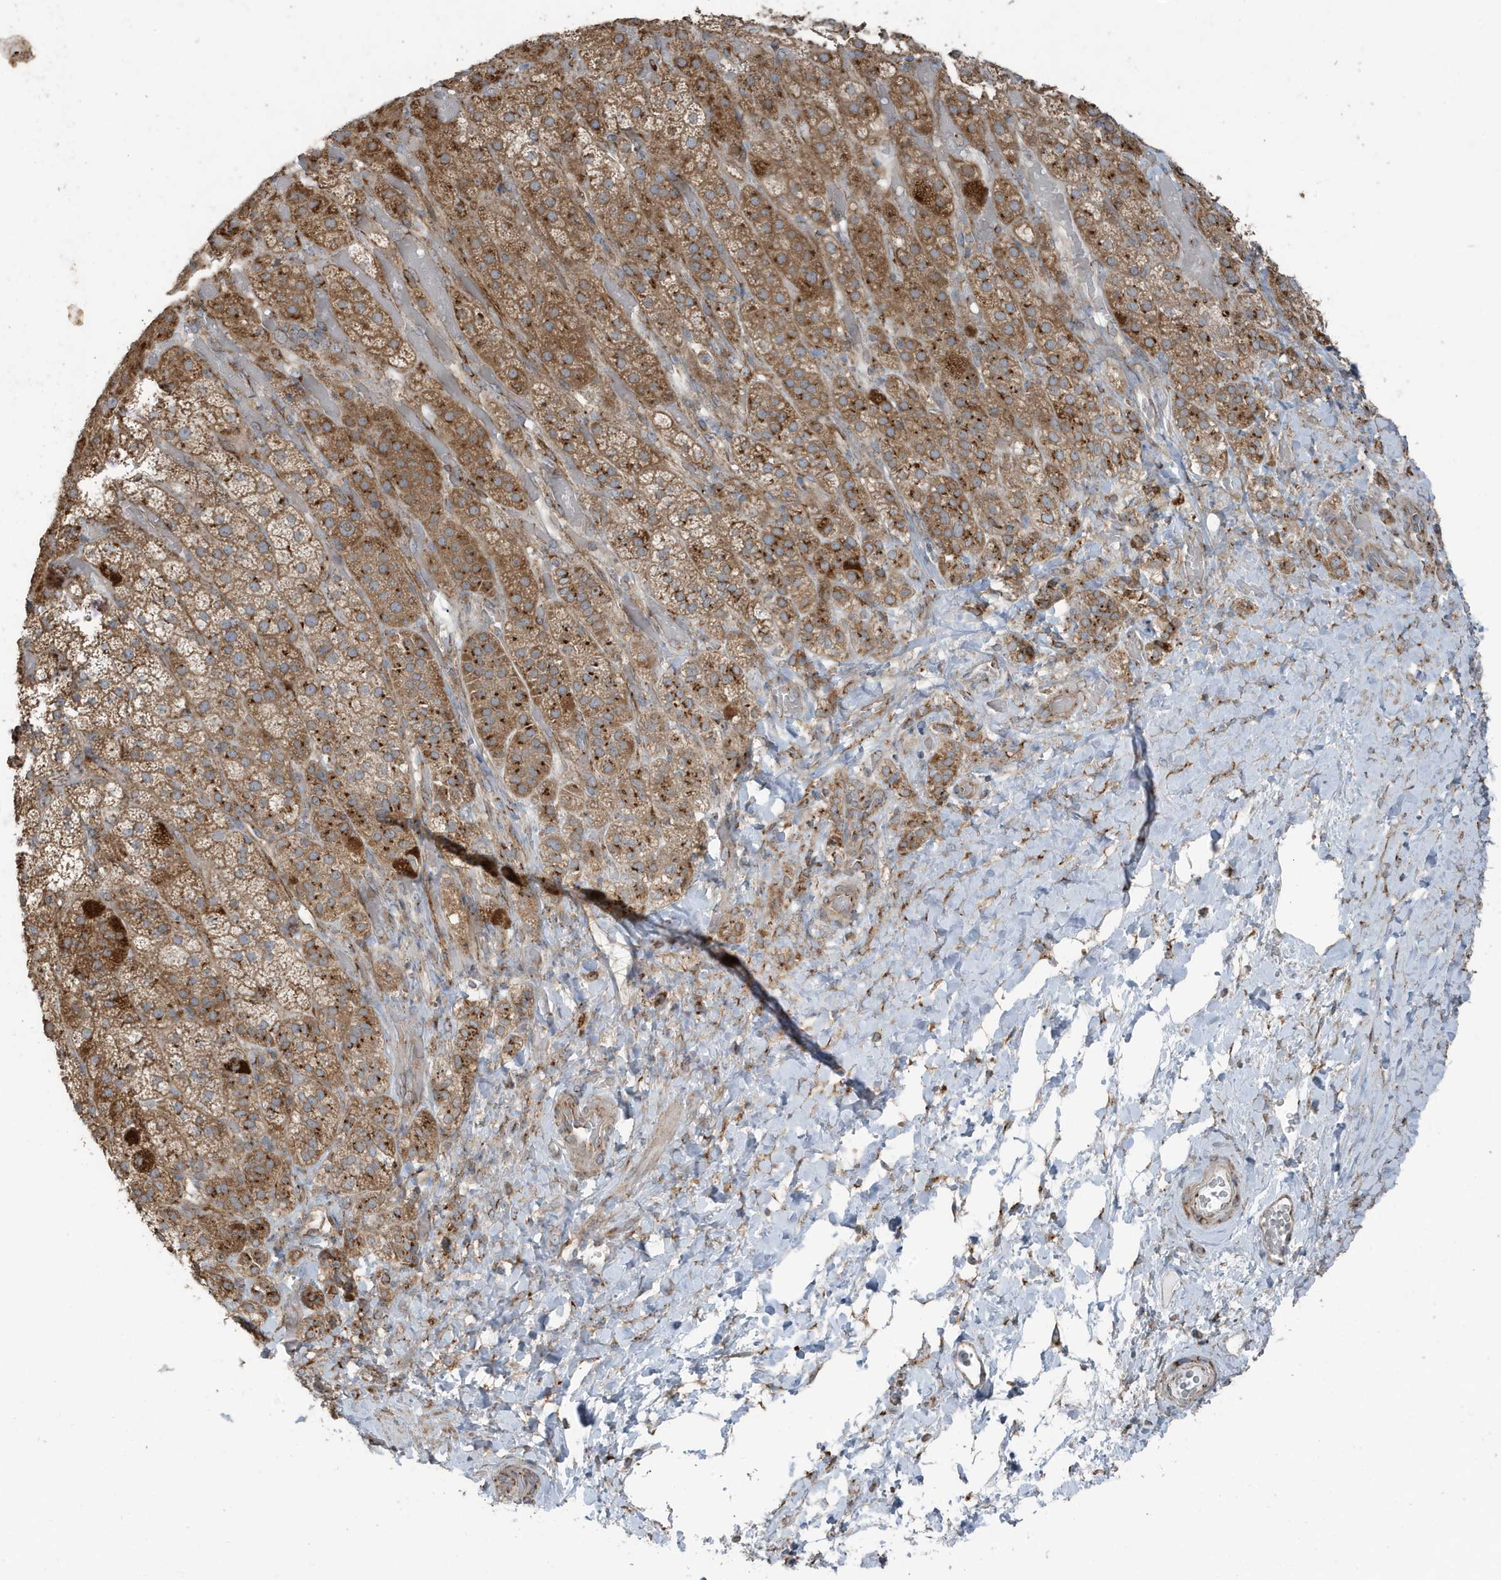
{"staining": {"intensity": "moderate", "quantity": ">75%", "location": "cytoplasmic/membranous"}, "tissue": "adrenal gland", "cell_type": "Glandular cells", "image_type": "normal", "snomed": [{"axis": "morphology", "description": "Normal tissue, NOS"}, {"axis": "topography", "description": "Adrenal gland"}], "caption": "A brown stain highlights moderate cytoplasmic/membranous expression of a protein in glandular cells of benign adrenal gland. The protein is shown in brown color, while the nuclei are stained blue.", "gene": "GOLGA4", "patient": {"sex": "male", "age": 57}}